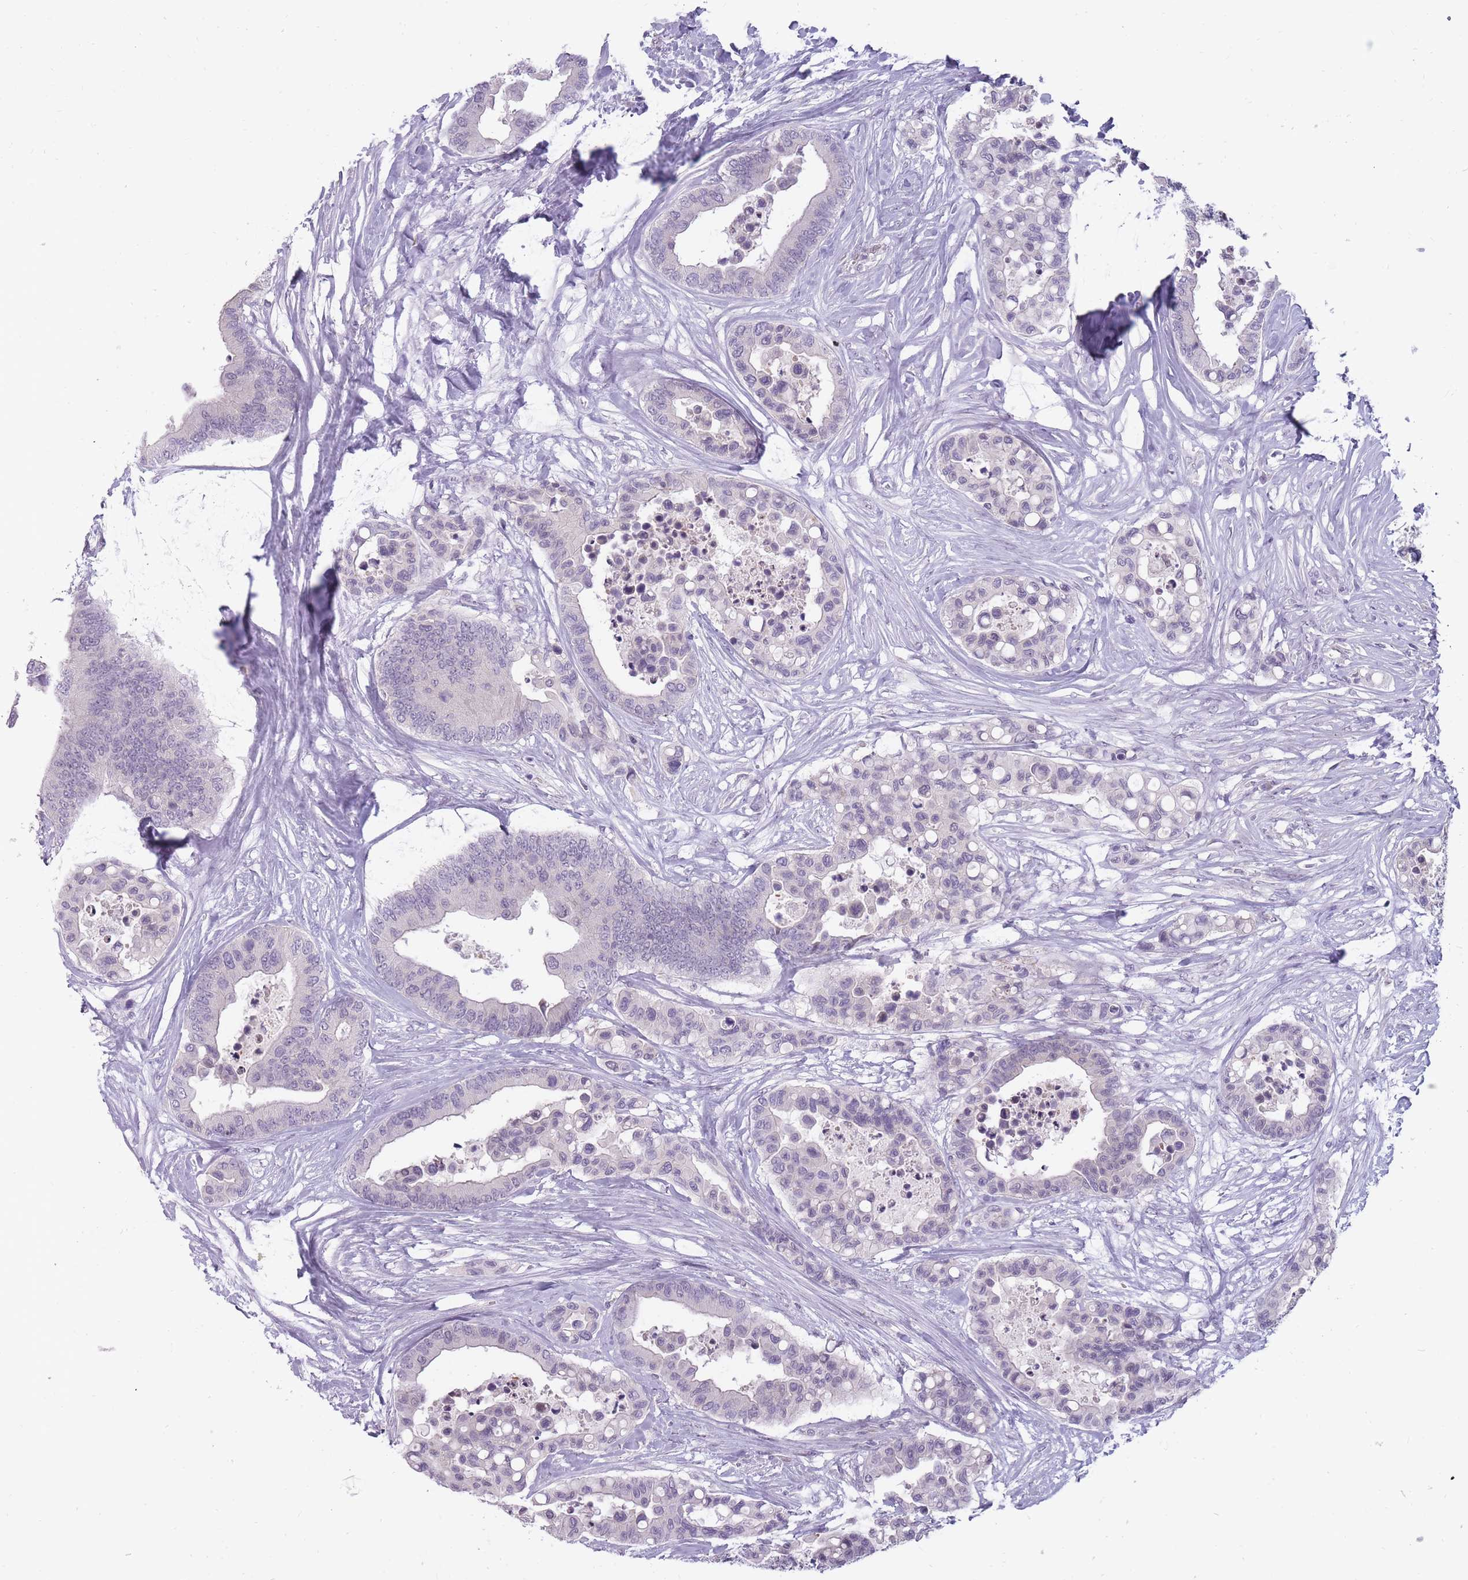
{"staining": {"intensity": "negative", "quantity": "none", "location": "none"}, "tissue": "colorectal cancer", "cell_type": "Tumor cells", "image_type": "cancer", "snomed": [{"axis": "morphology", "description": "Adenocarcinoma, NOS"}, {"axis": "topography", "description": "Colon"}], "caption": "An immunohistochemistry image of adenocarcinoma (colorectal) is shown. There is no staining in tumor cells of adenocarcinoma (colorectal).", "gene": "POMZP3", "patient": {"sex": "male", "age": 82}}